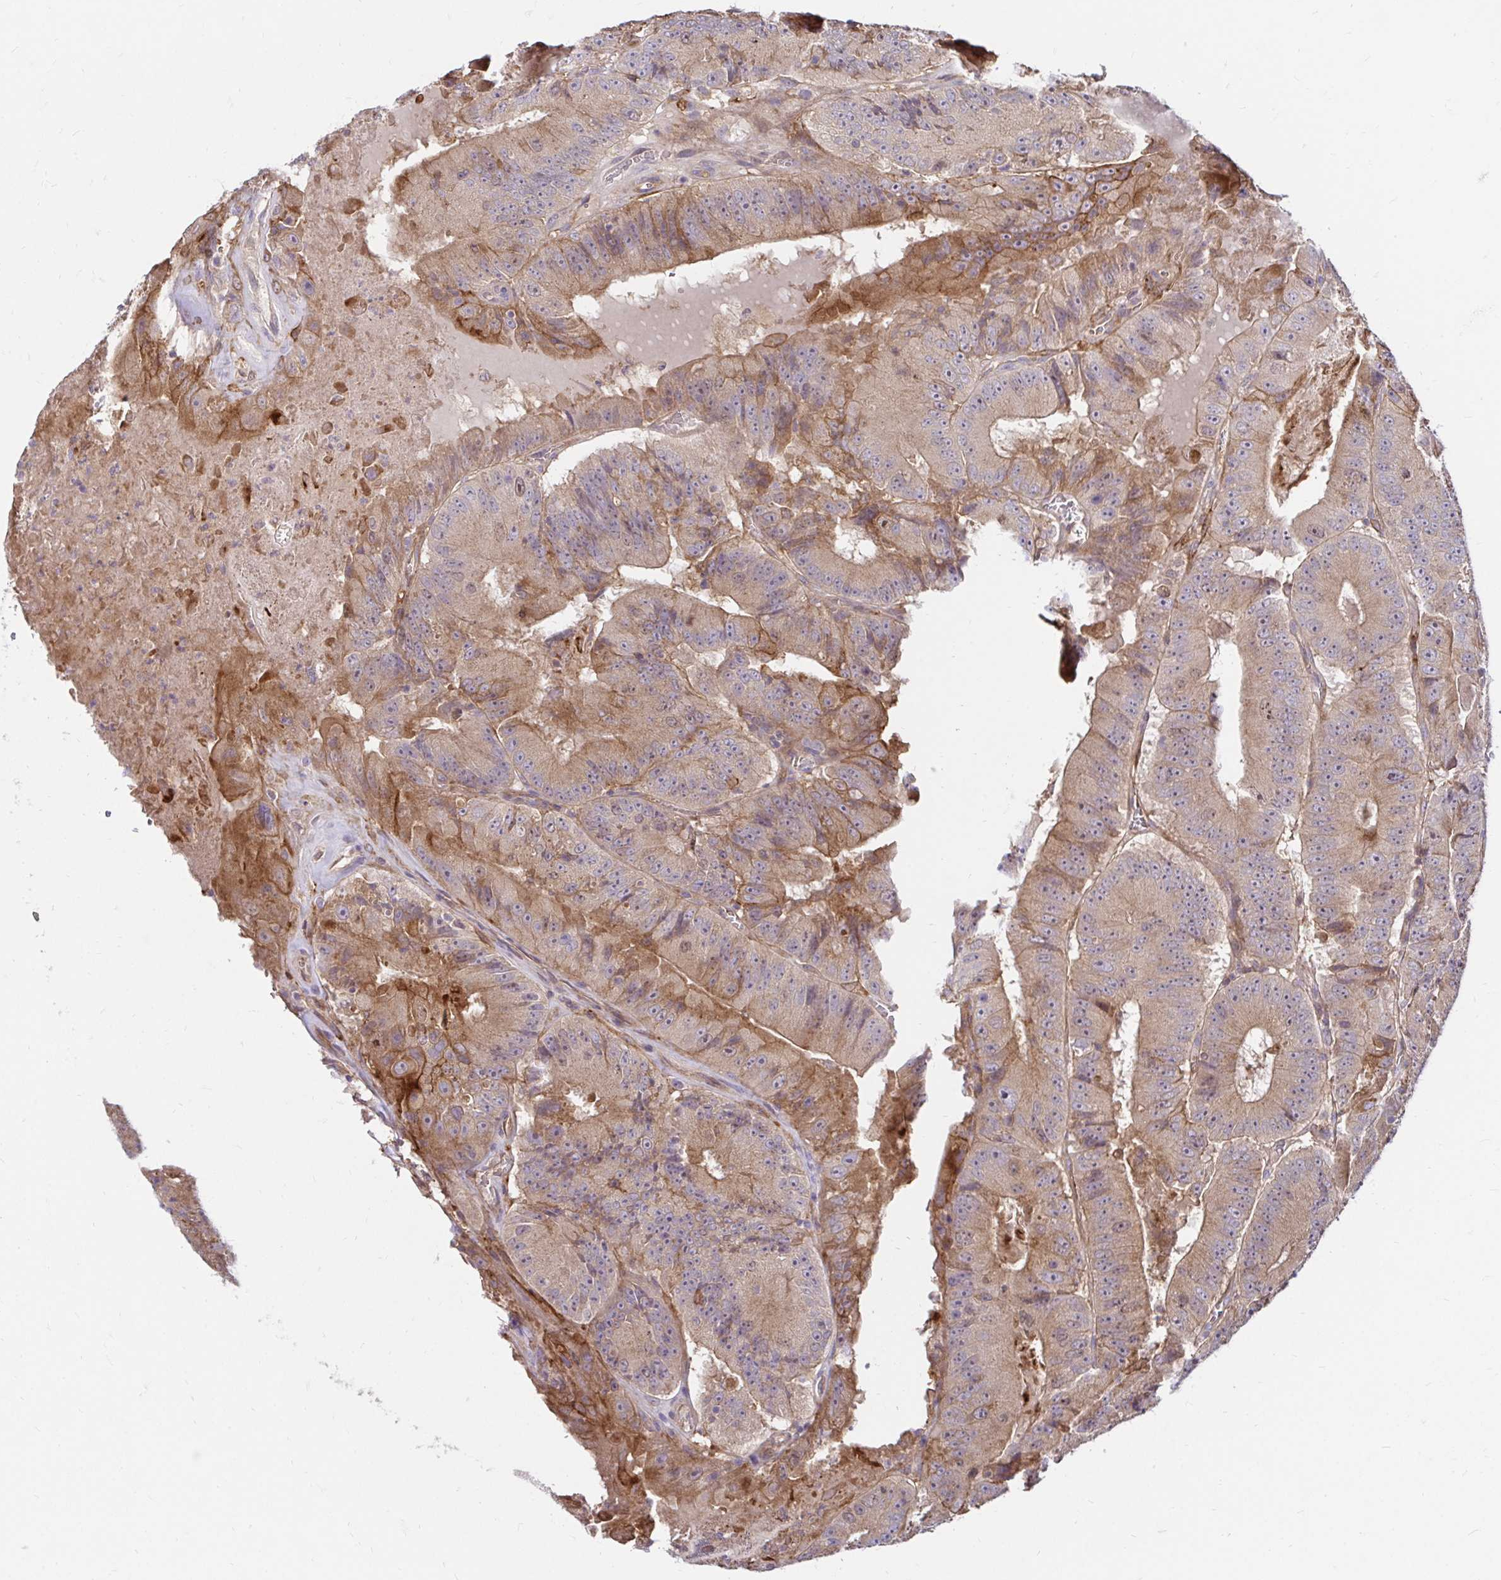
{"staining": {"intensity": "moderate", "quantity": "<25%", "location": "cytoplasmic/membranous"}, "tissue": "colorectal cancer", "cell_type": "Tumor cells", "image_type": "cancer", "snomed": [{"axis": "morphology", "description": "Adenocarcinoma, NOS"}, {"axis": "topography", "description": "Colon"}], "caption": "Immunohistochemical staining of human adenocarcinoma (colorectal) exhibits low levels of moderate cytoplasmic/membranous positivity in approximately <25% of tumor cells. (DAB (3,3'-diaminobenzidine) = brown stain, brightfield microscopy at high magnification).", "gene": "ITGA2", "patient": {"sex": "female", "age": 86}}